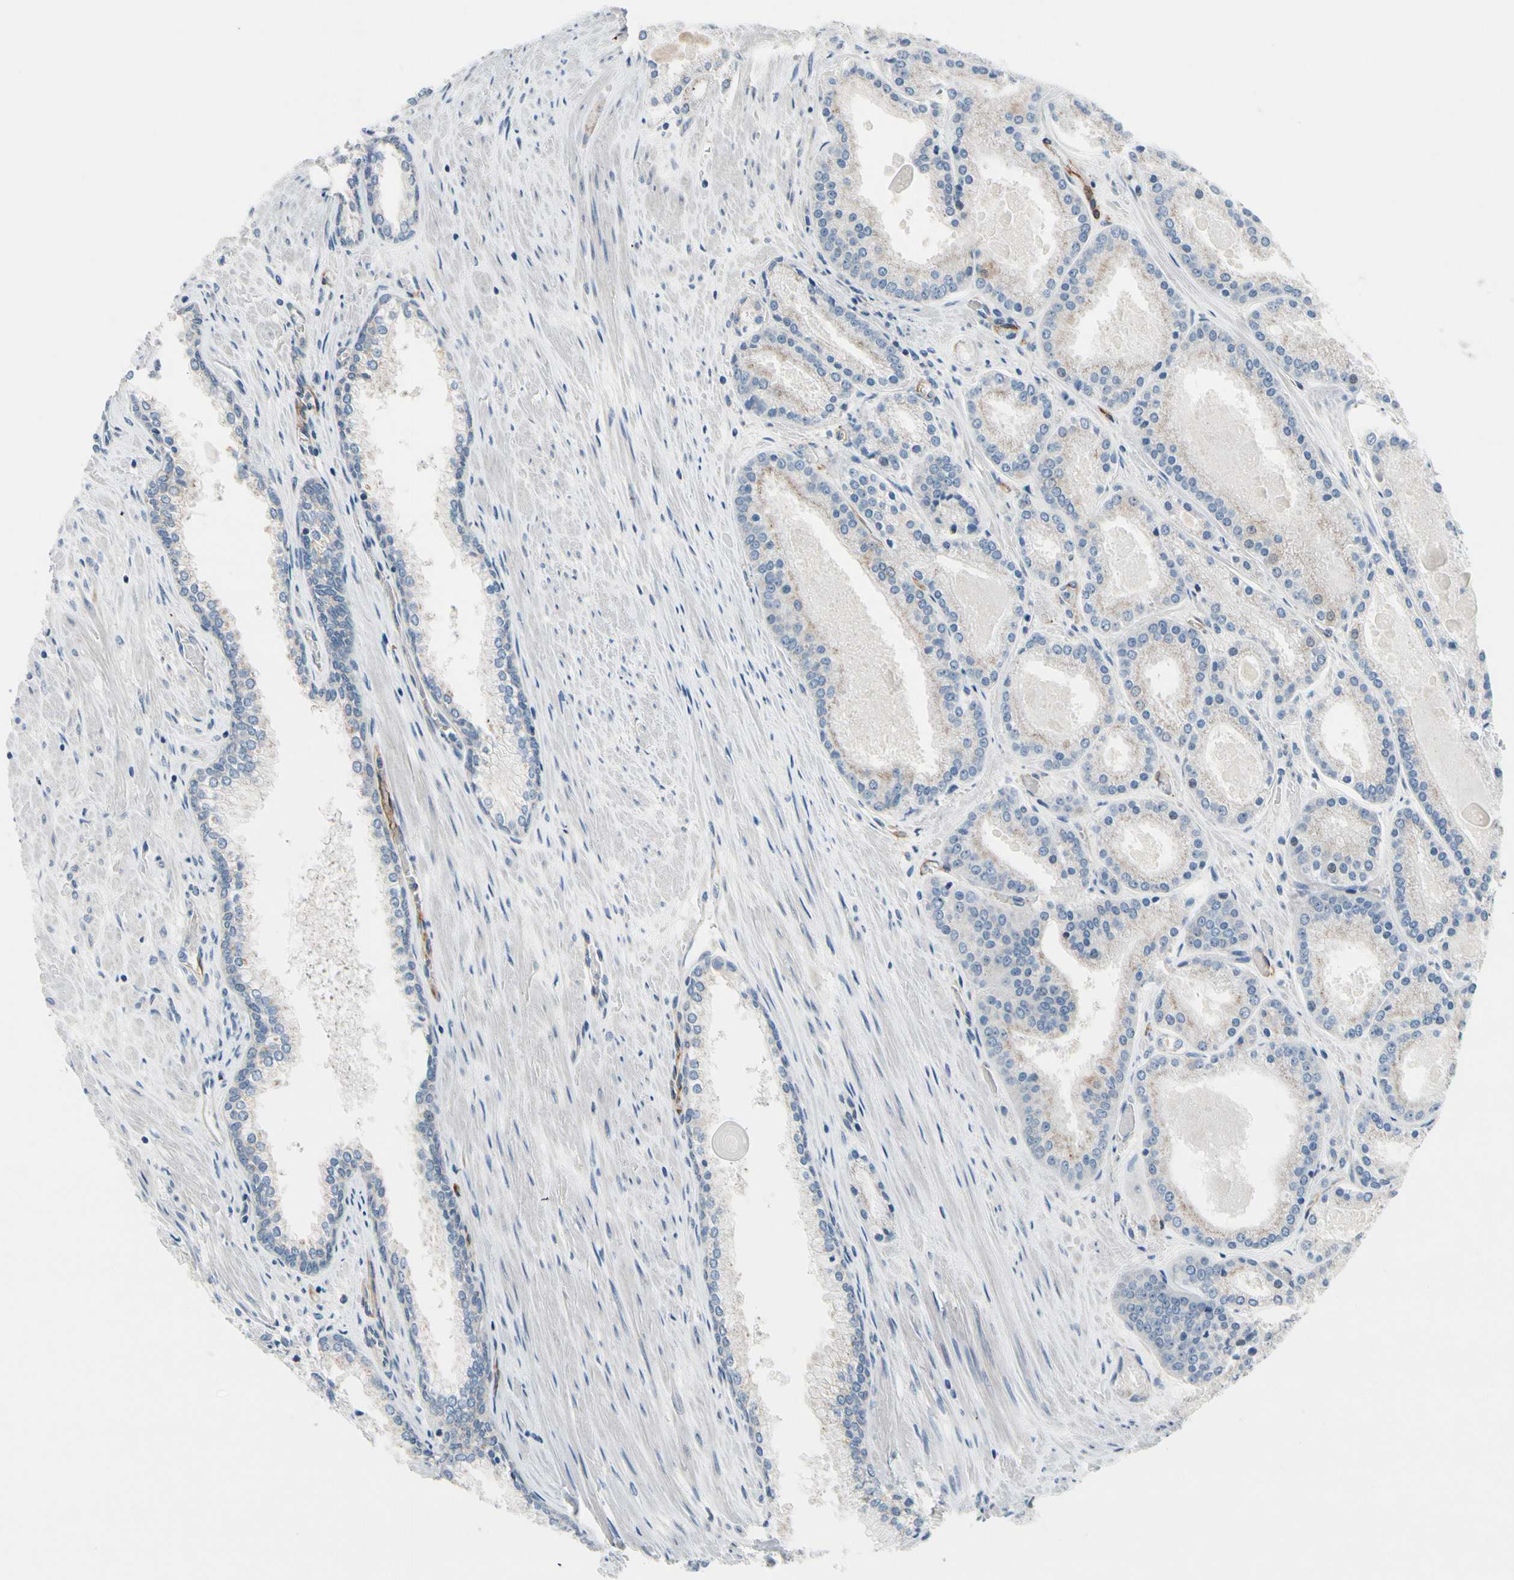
{"staining": {"intensity": "negative", "quantity": "none", "location": "none"}, "tissue": "prostate cancer", "cell_type": "Tumor cells", "image_type": "cancer", "snomed": [{"axis": "morphology", "description": "Adenocarcinoma, Low grade"}, {"axis": "topography", "description": "Prostate"}], "caption": "IHC of prostate cancer reveals no staining in tumor cells.", "gene": "CFAP36", "patient": {"sex": "male", "age": 59}}